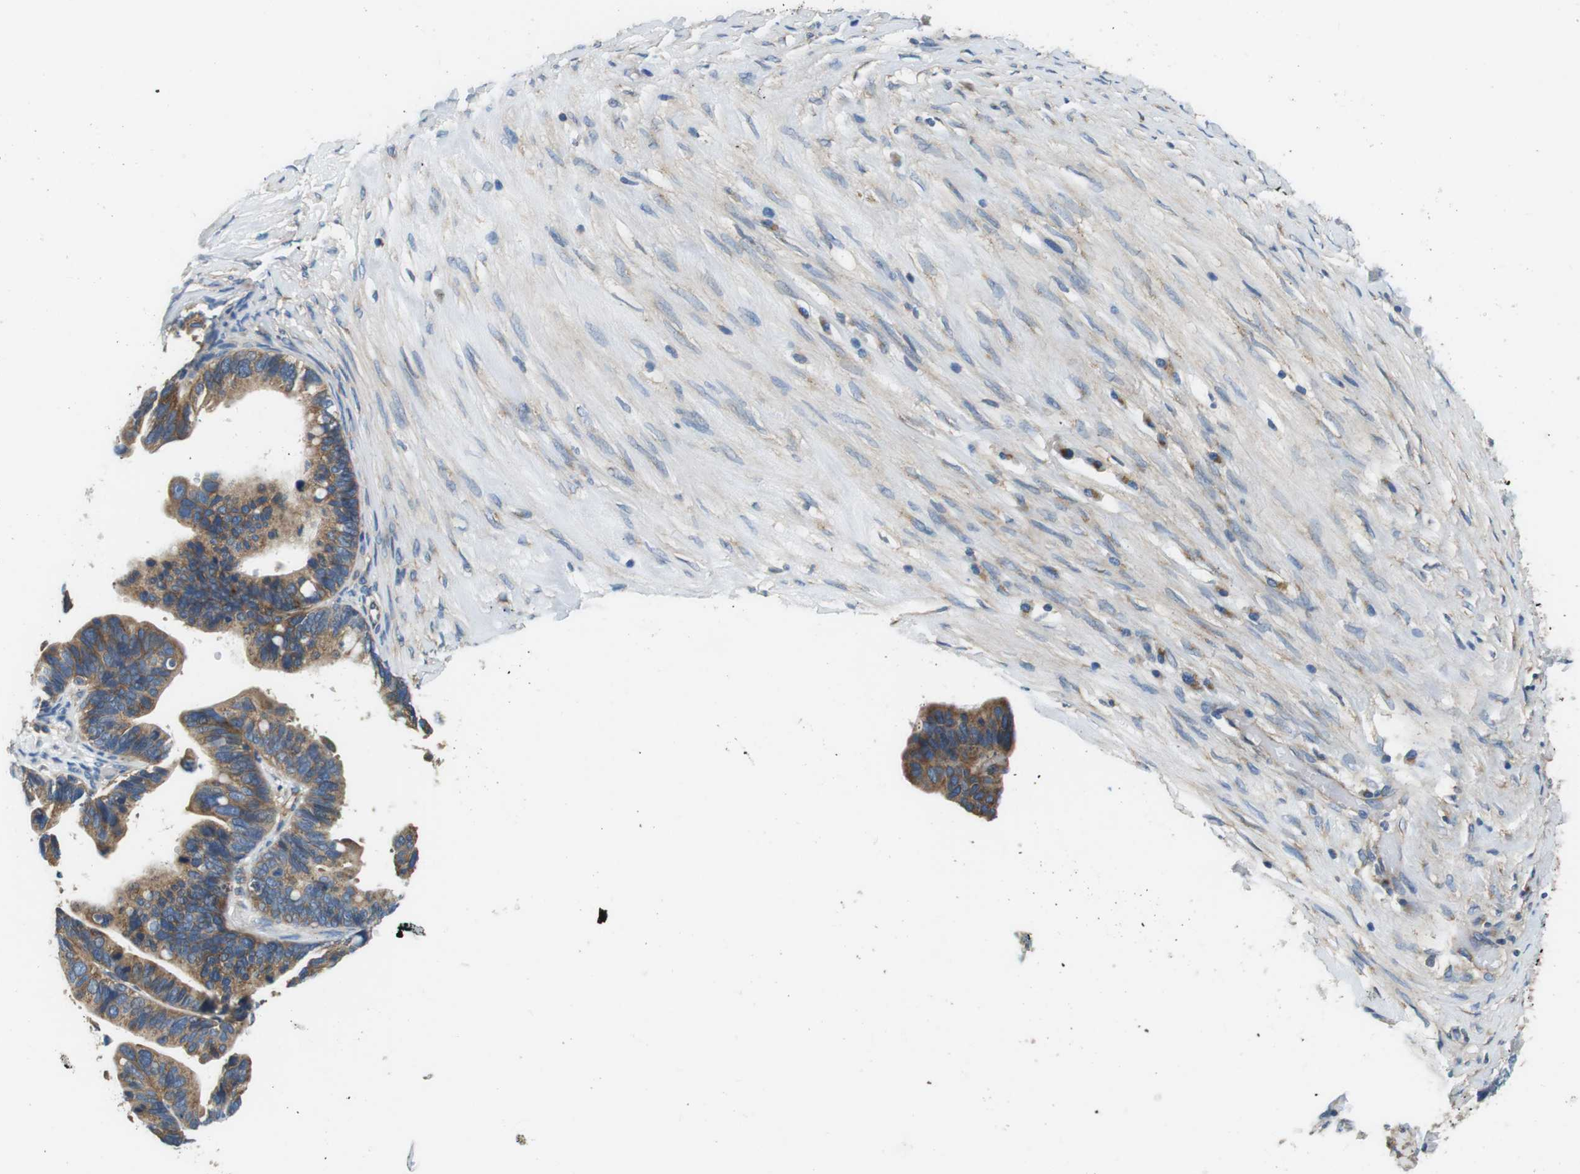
{"staining": {"intensity": "moderate", "quantity": ">75%", "location": "cytoplasmic/membranous"}, "tissue": "ovarian cancer", "cell_type": "Tumor cells", "image_type": "cancer", "snomed": [{"axis": "morphology", "description": "Cystadenocarcinoma, serous, NOS"}, {"axis": "topography", "description": "Ovary"}], "caption": "Immunohistochemistry image of neoplastic tissue: ovarian serous cystadenocarcinoma stained using immunohistochemistry reveals medium levels of moderate protein expression localized specifically in the cytoplasmic/membranous of tumor cells, appearing as a cytoplasmic/membranous brown color.", "gene": "DENND4C", "patient": {"sex": "female", "age": 56}}